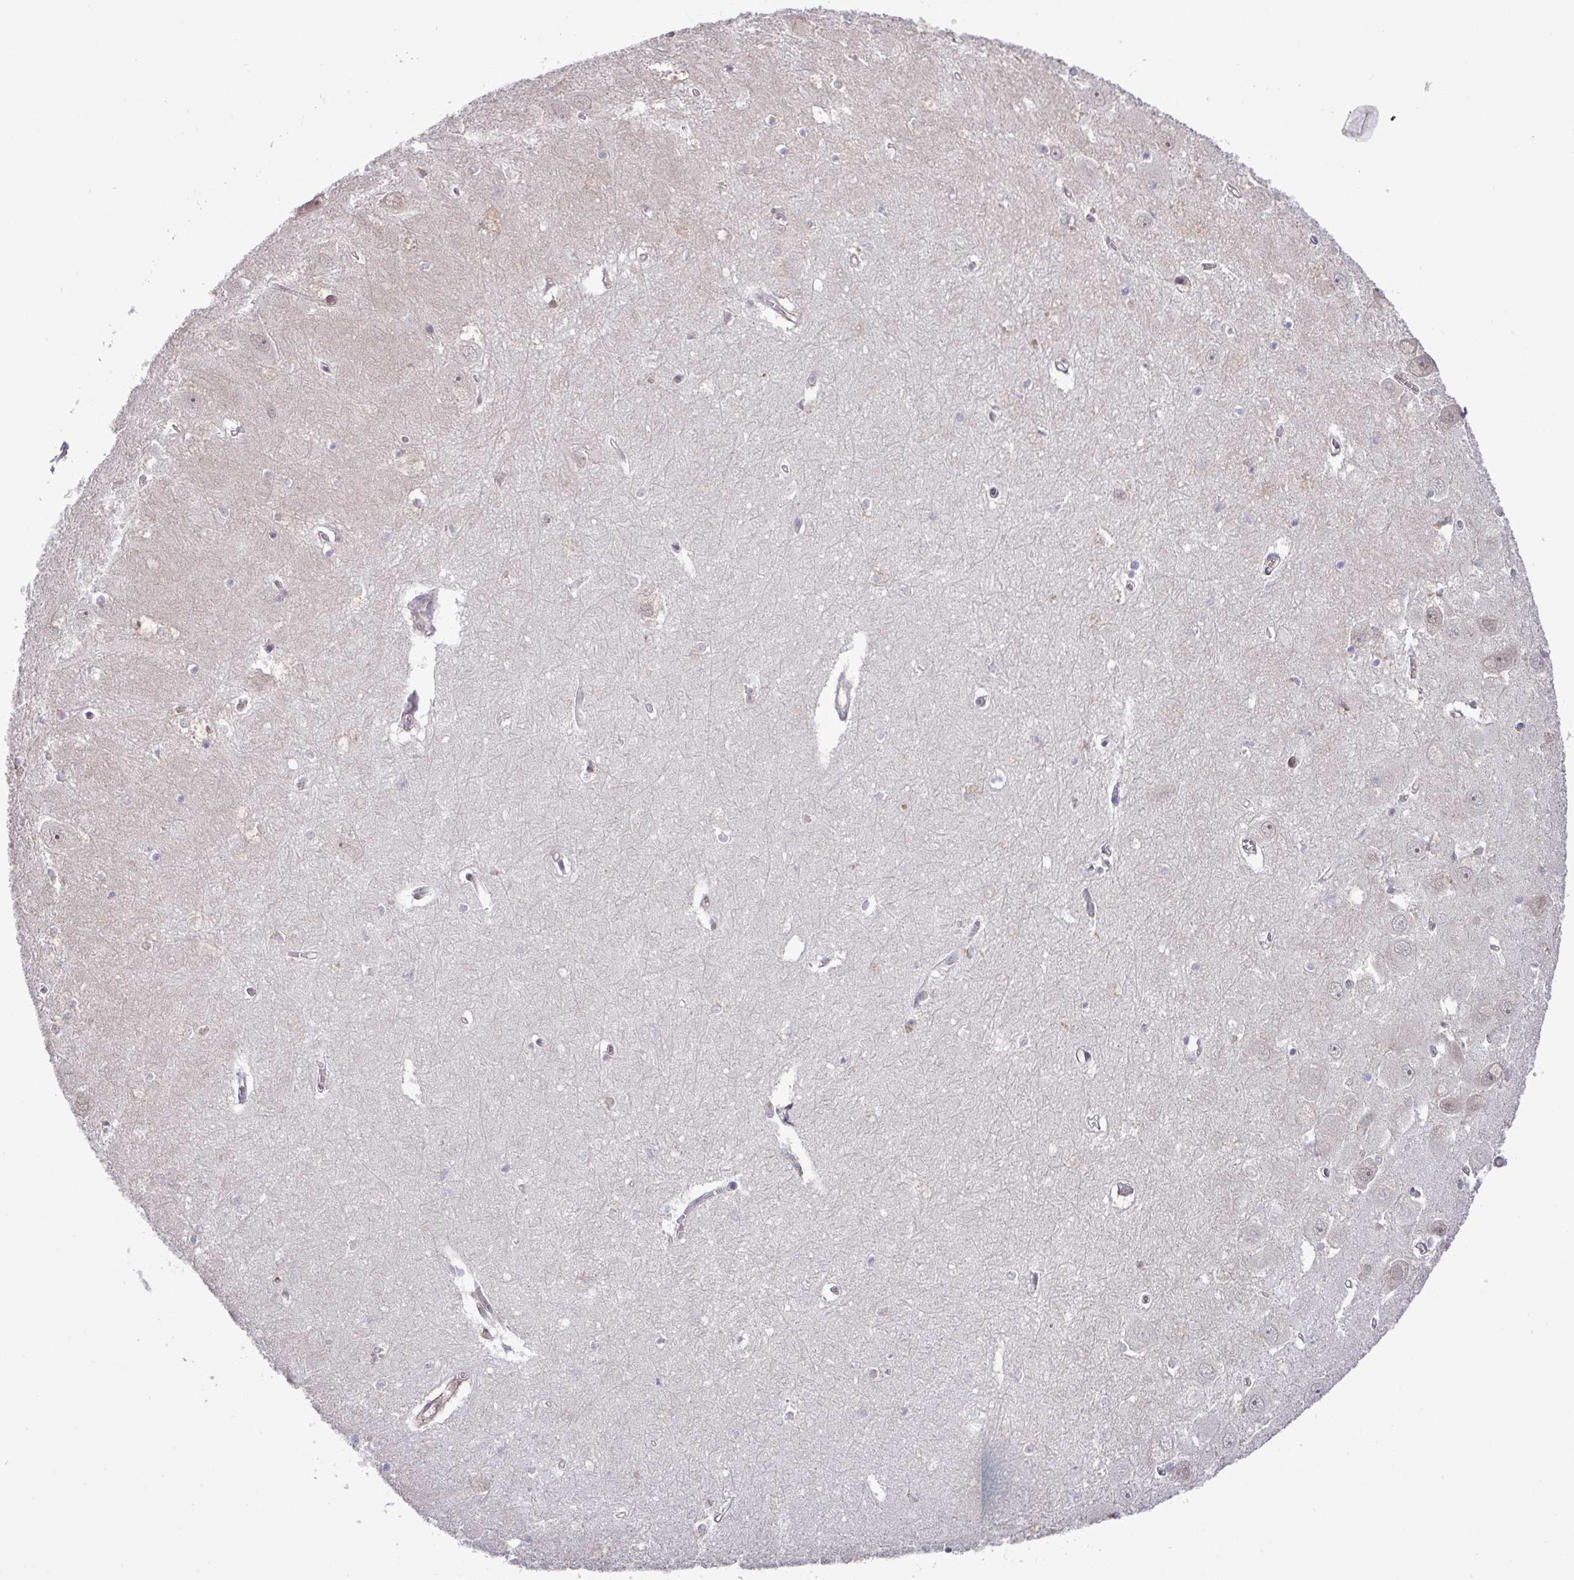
{"staining": {"intensity": "negative", "quantity": "none", "location": "none"}, "tissue": "hippocampus", "cell_type": "Glial cells", "image_type": "normal", "snomed": [{"axis": "morphology", "description": "Normal tissue, NOS"}, {"axis": "topography", "description": "Hippocampus"}], "caption": "DAB immunohistochemical staining of benign hippocampus shows no significant staining in glial cells.", "gene": "RIPPLY1", "patient": {"sex": "female", "age": 64}}